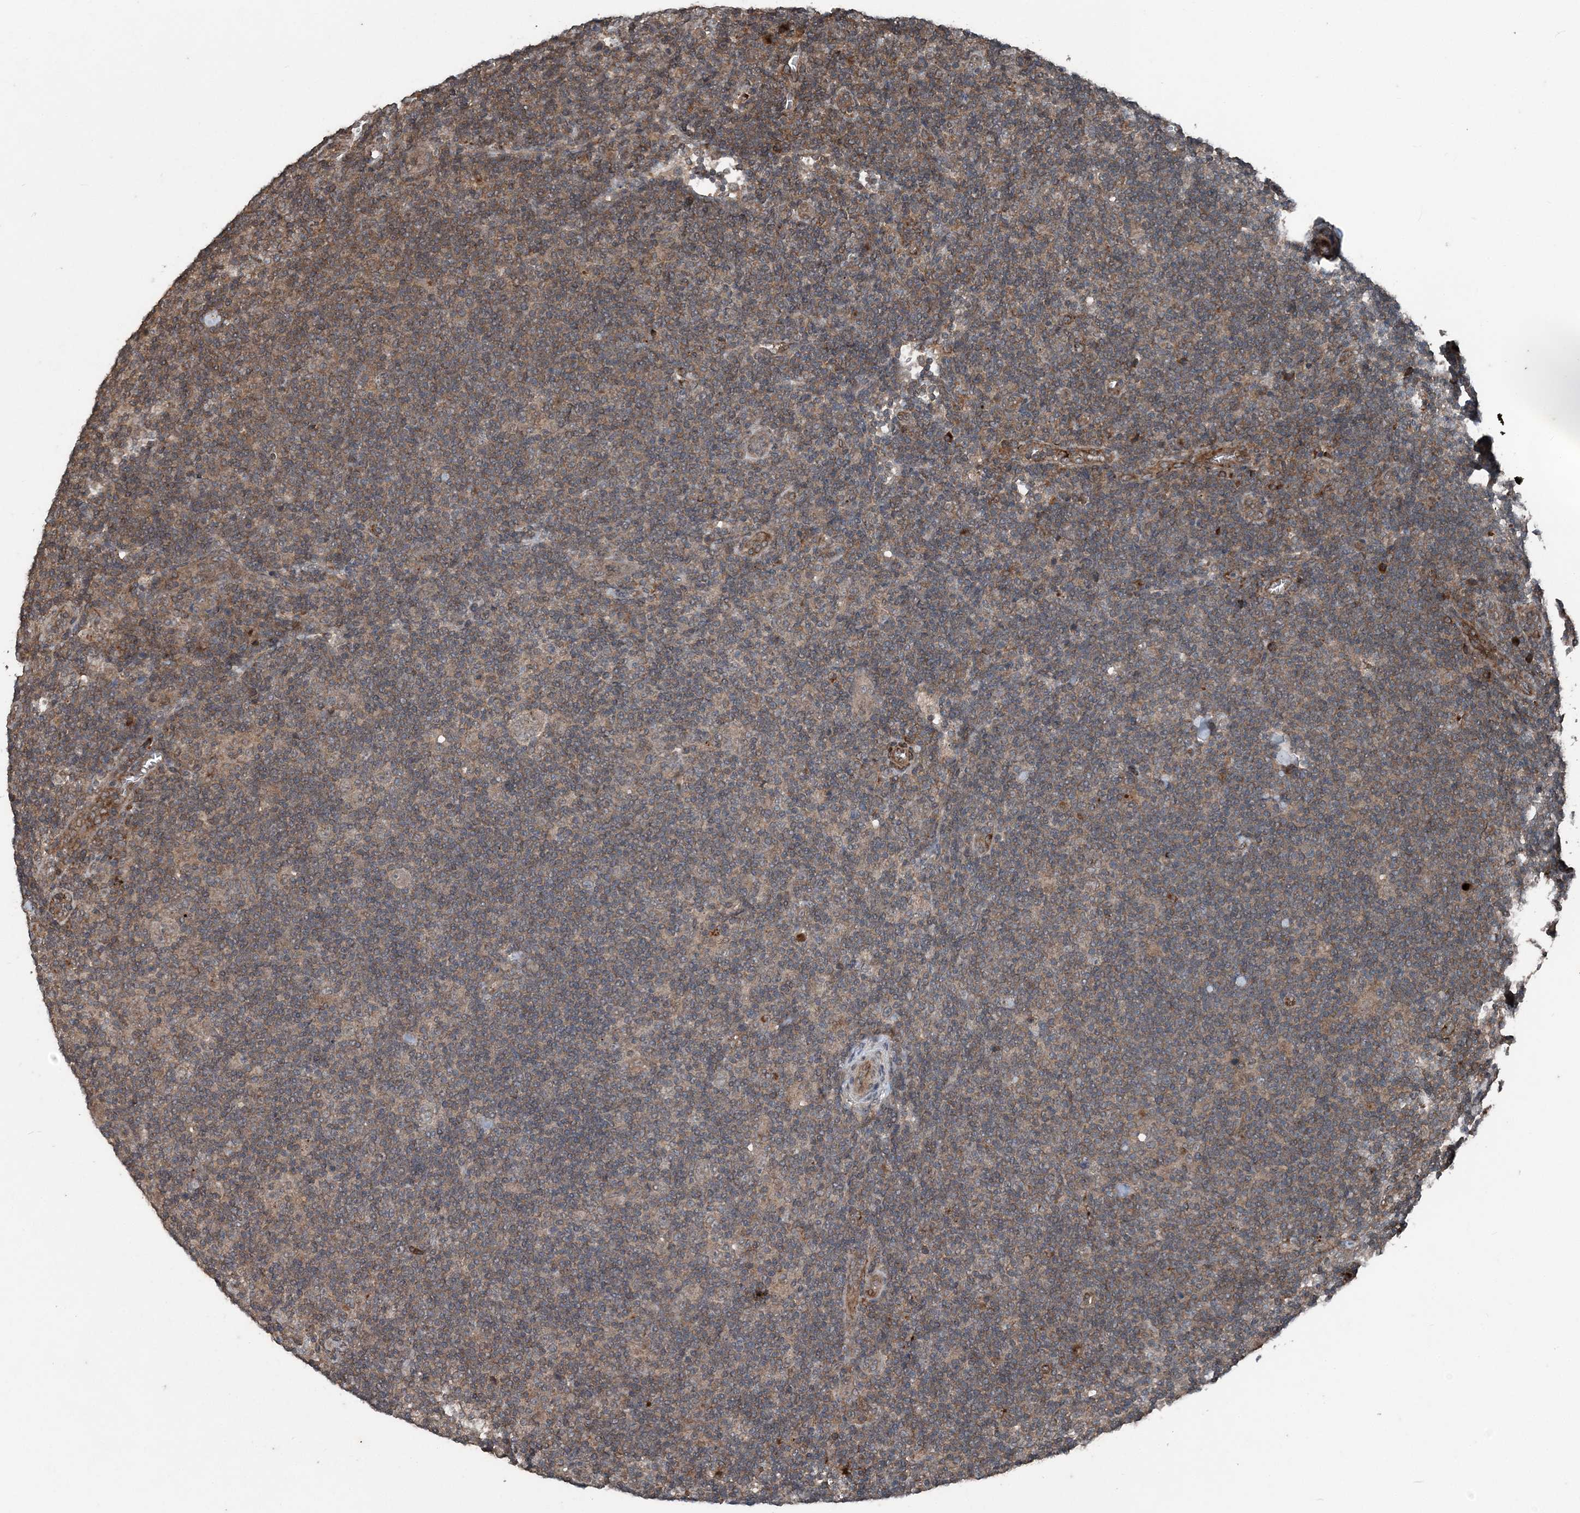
{"staining": {"intensity": "weak", "quantity": "<25%", "location": "cytoplasmic/membranous"}, "tissue": "lymphoma", "cell_type": "Tumor cells", "image_type": "cancer", "snomed": [{"axis": "morphology", "description": "Hodgkin's disease, NOS"}, {"axis": "topography", "description": "Lymph node"}], "caption": "IHC of lymphoma demonstrates no positivity in tumor cells.", "gene": "CFL1", "patient": {"sex": "female", "age": 57}}